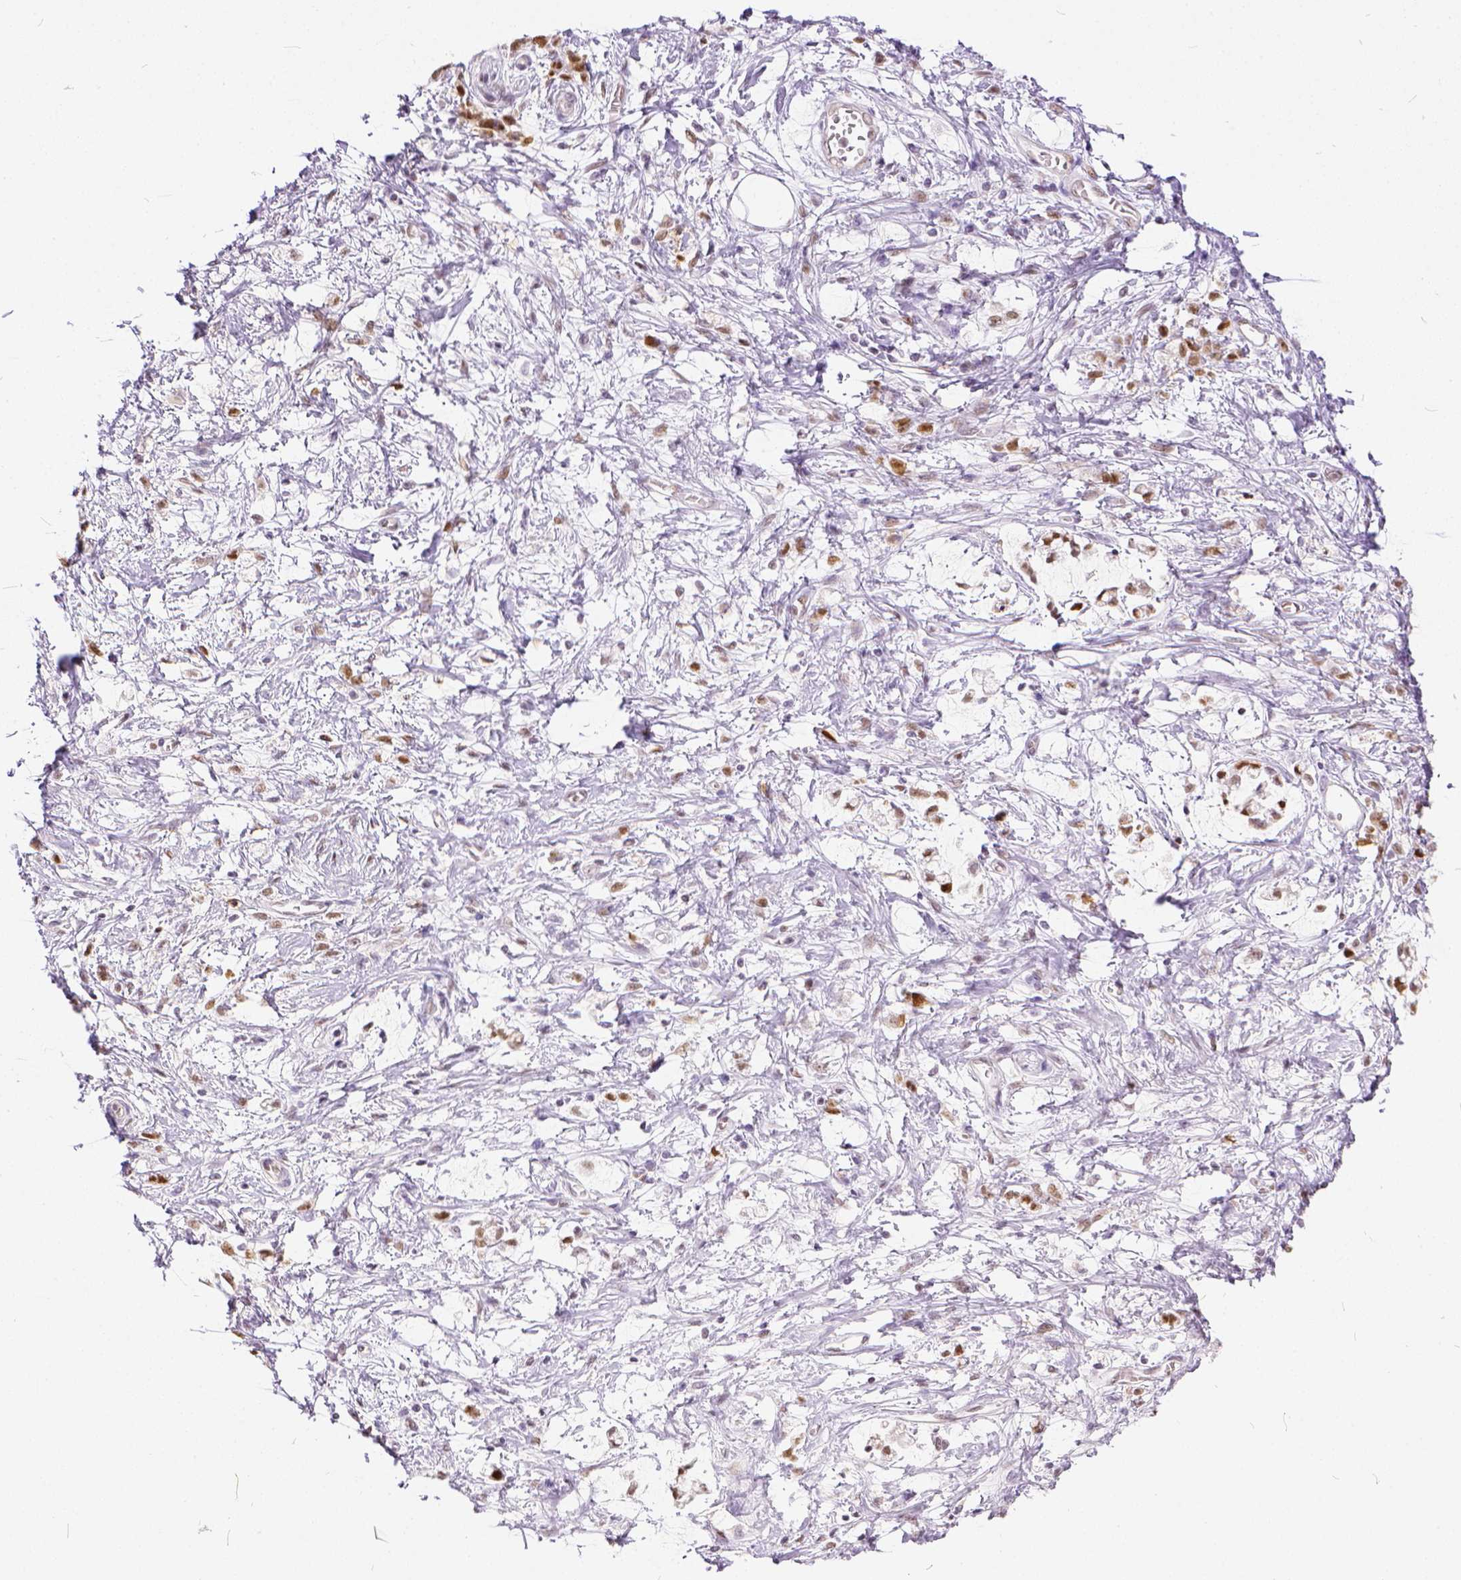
{"staining": {"intensity": "moderate", "quantity": ">75%", "location": "nuclear"}, "tissue": "stomach cancer", "cell_type": "Tumor cells", "image_type": "cancer", "snomed": [{"axis": "morphology", "description": "Adenocarcinoma, NOS"}, {"axis": "topography", "description": "Stomach"}], "caption": "Immunohistochemical staining of adenocarcinoma (stomach) shows medium levels of moderate nuclear protein staining in about >75% of tumor cells.", "gene": "ERCC1", "patient": {"sex": "female", "age": 60}}